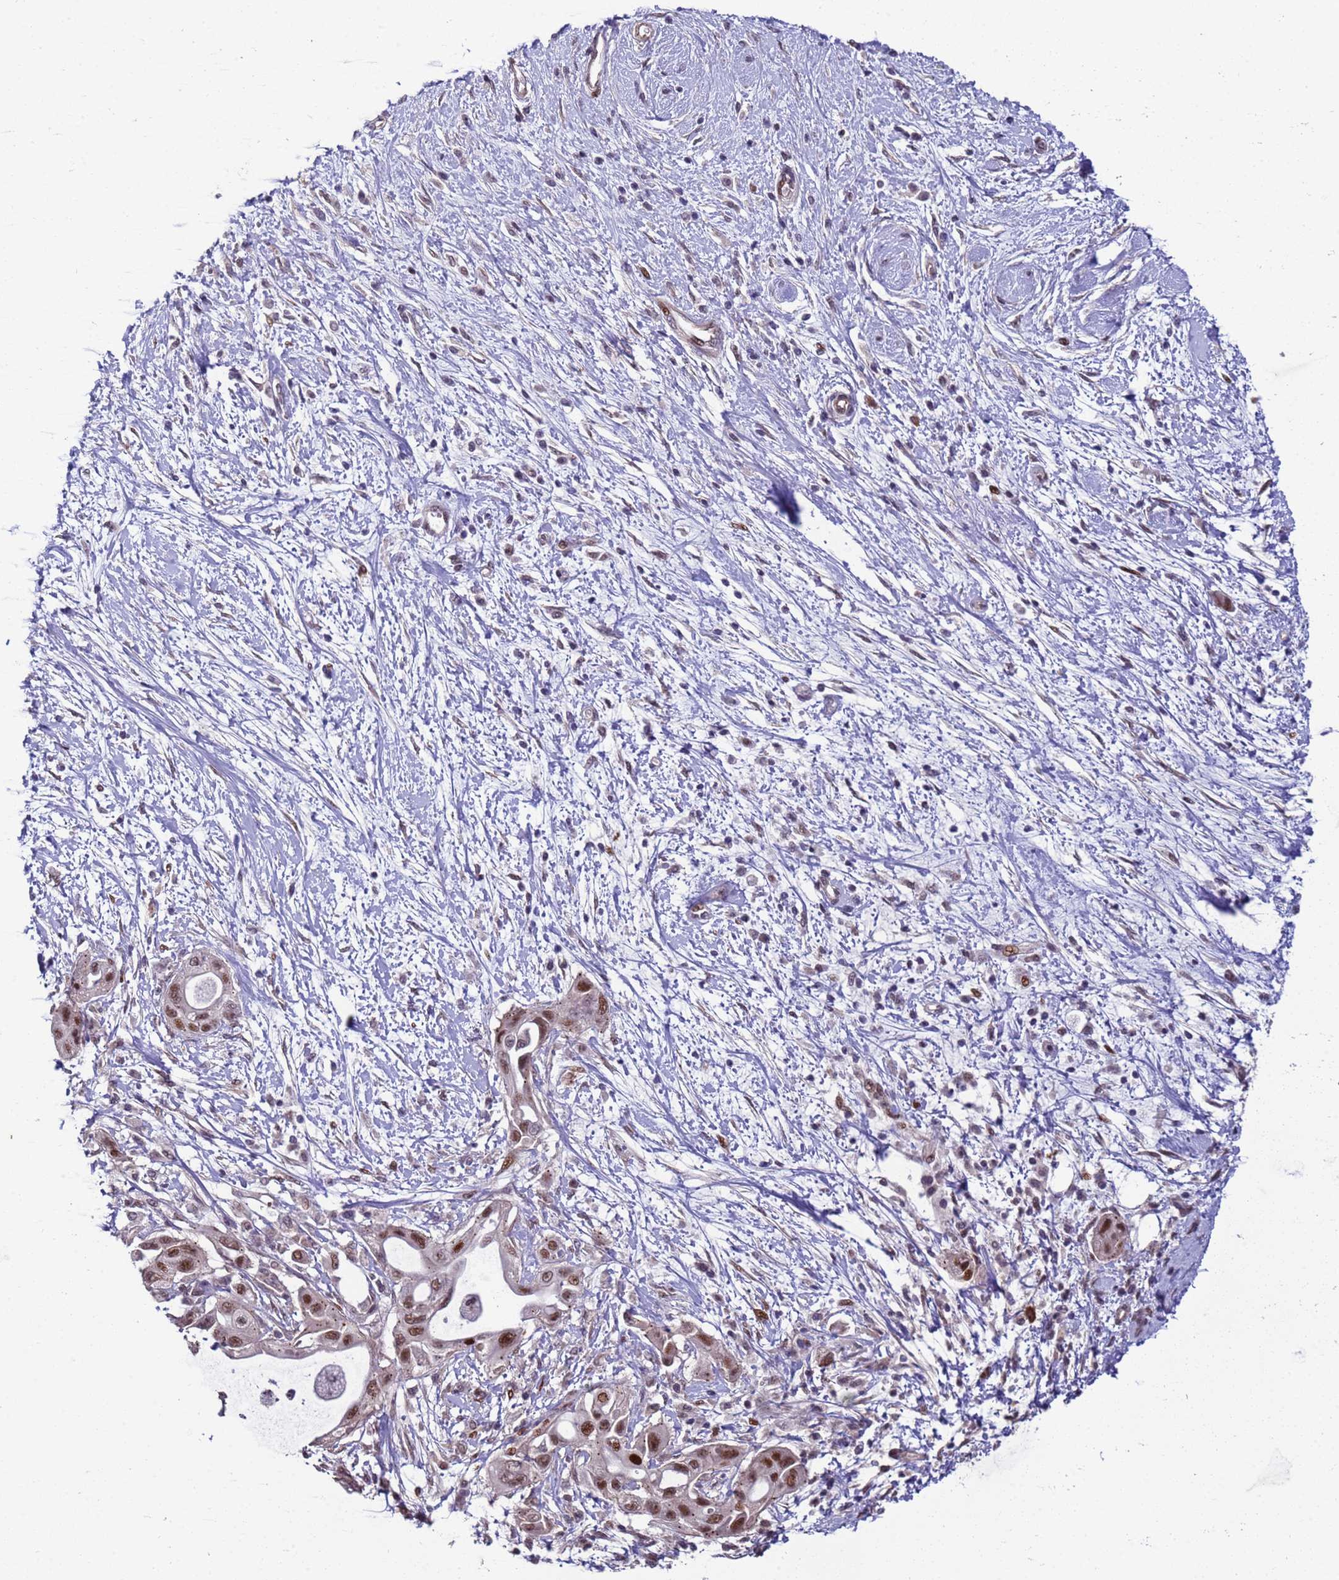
{"staining": {"intensity": "moderate", "quantity": ">75%", "location": "nuclear"}, "tissue": "pancreatic cancer", "cell_type": "Tumor cells", "image_type": "cancer", "snomed": [{"axis": "morphology", "description": "Adenocarcinoma, NOS"}, {"axis": "topography", "description": "Pancreas"}], "caption": "Immunohistochemistry (IHC) of human pancreatic cancer exhibits medium levels of moderate nuclear expression in approximately >75% of tumor cells.", "gene": "SHC3", "patient": {"sex": "male", "age": 68}}